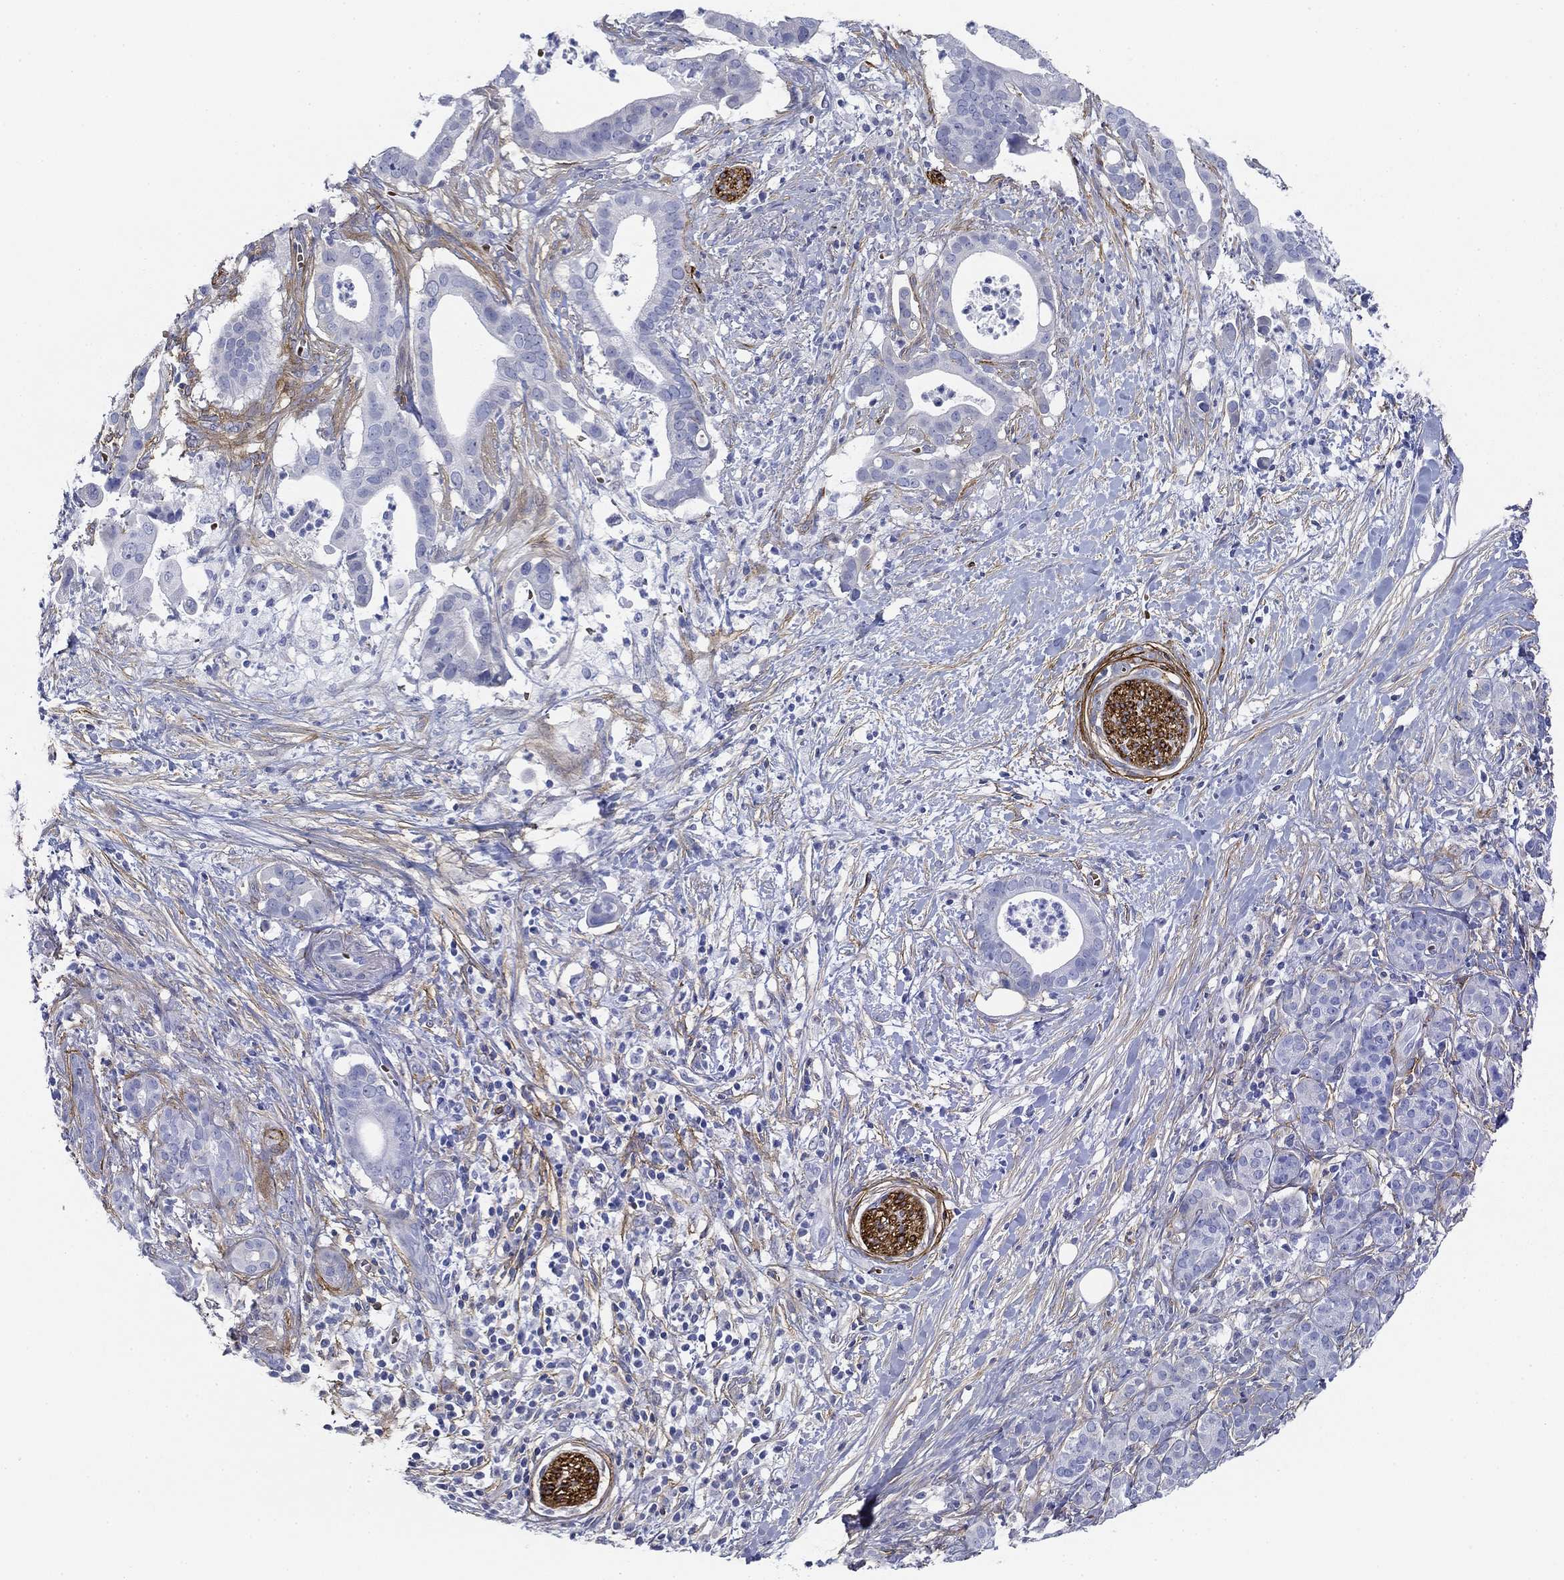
{"staining": {"intensity": "negative", "quantity": "none", "location": "none"}, "tissue": "pancreatic cancer", "cell_type": "Tumor cells", "image_type": "cancer", "snomed": [{"axis": "morphology", "description": "Adenocarcinoma, NOS"}, {"axis": "topography", "description": "Pancreas"}], "caption": "Adenocarcinoma (pancreatic) was stained to show a protein in brown. There is no significant expression in tumor cells. (Brightfield microscopy of DAB immunohistochemistry at high magnification).", "gene": "GPC1", "patient": {"sex": "male", "age": 61}}